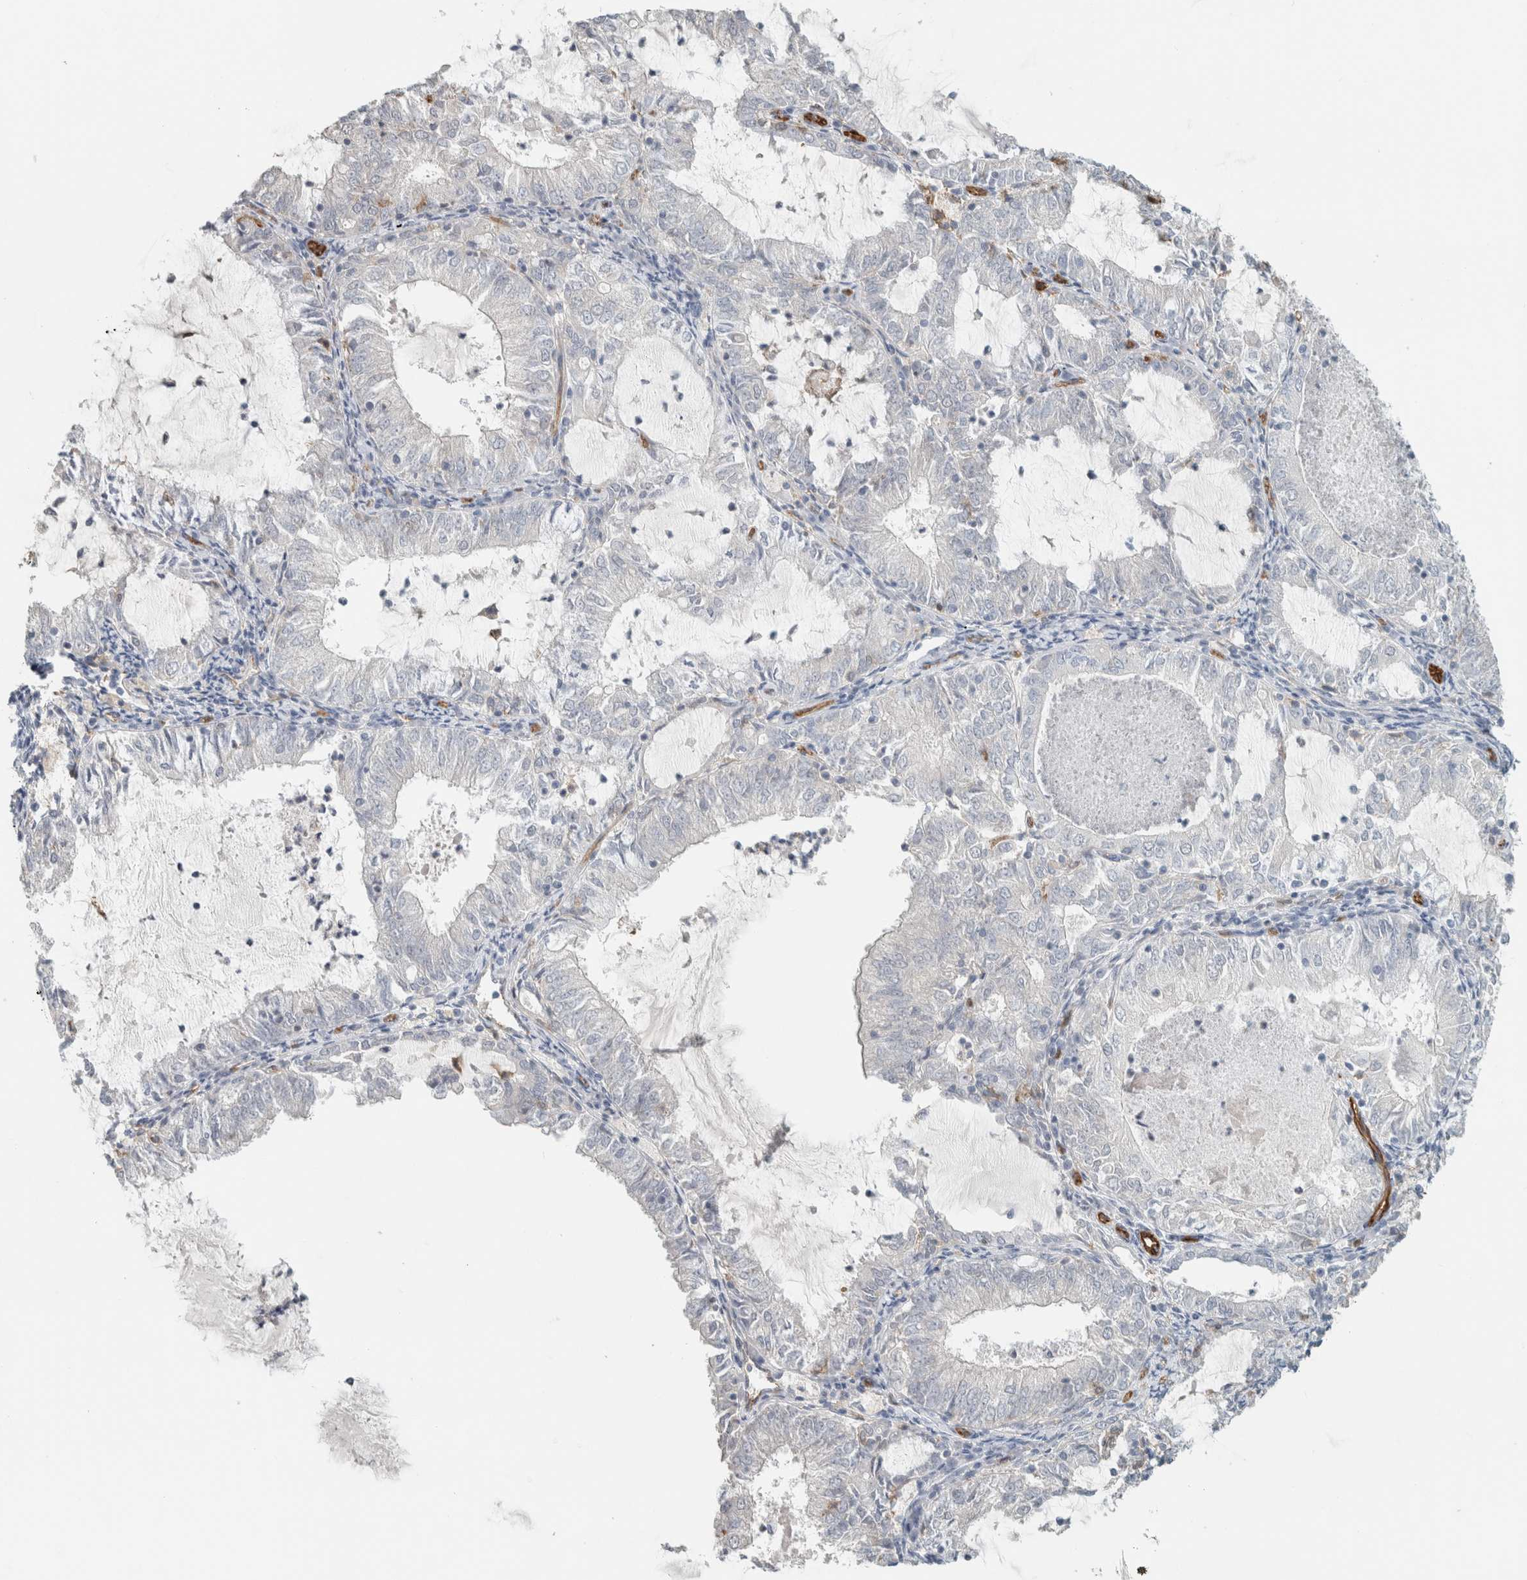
{"staining": {"intensity": "negative", "quantity": "none", "location": "none"}, "tissue": "endometrial cancer", "cell_type": "Tumor cells", "image_type": "cancer", "snomed": [{"axis": "morphology", "description": "Adenocarcinoma, NOS"}, {"axis": "topography", "description": "Endometrium"}], "caption": "High magnification brightfield microscopy of adenocarcinoma (endometrial) stained with DAB (3,3'-diaminobenzidine) (brown) and counterstained with hematoxylin (blue): tumor cells show no significant expression.", "gene": "SCIN", "patient": {"sex": "female", "age": 57}}